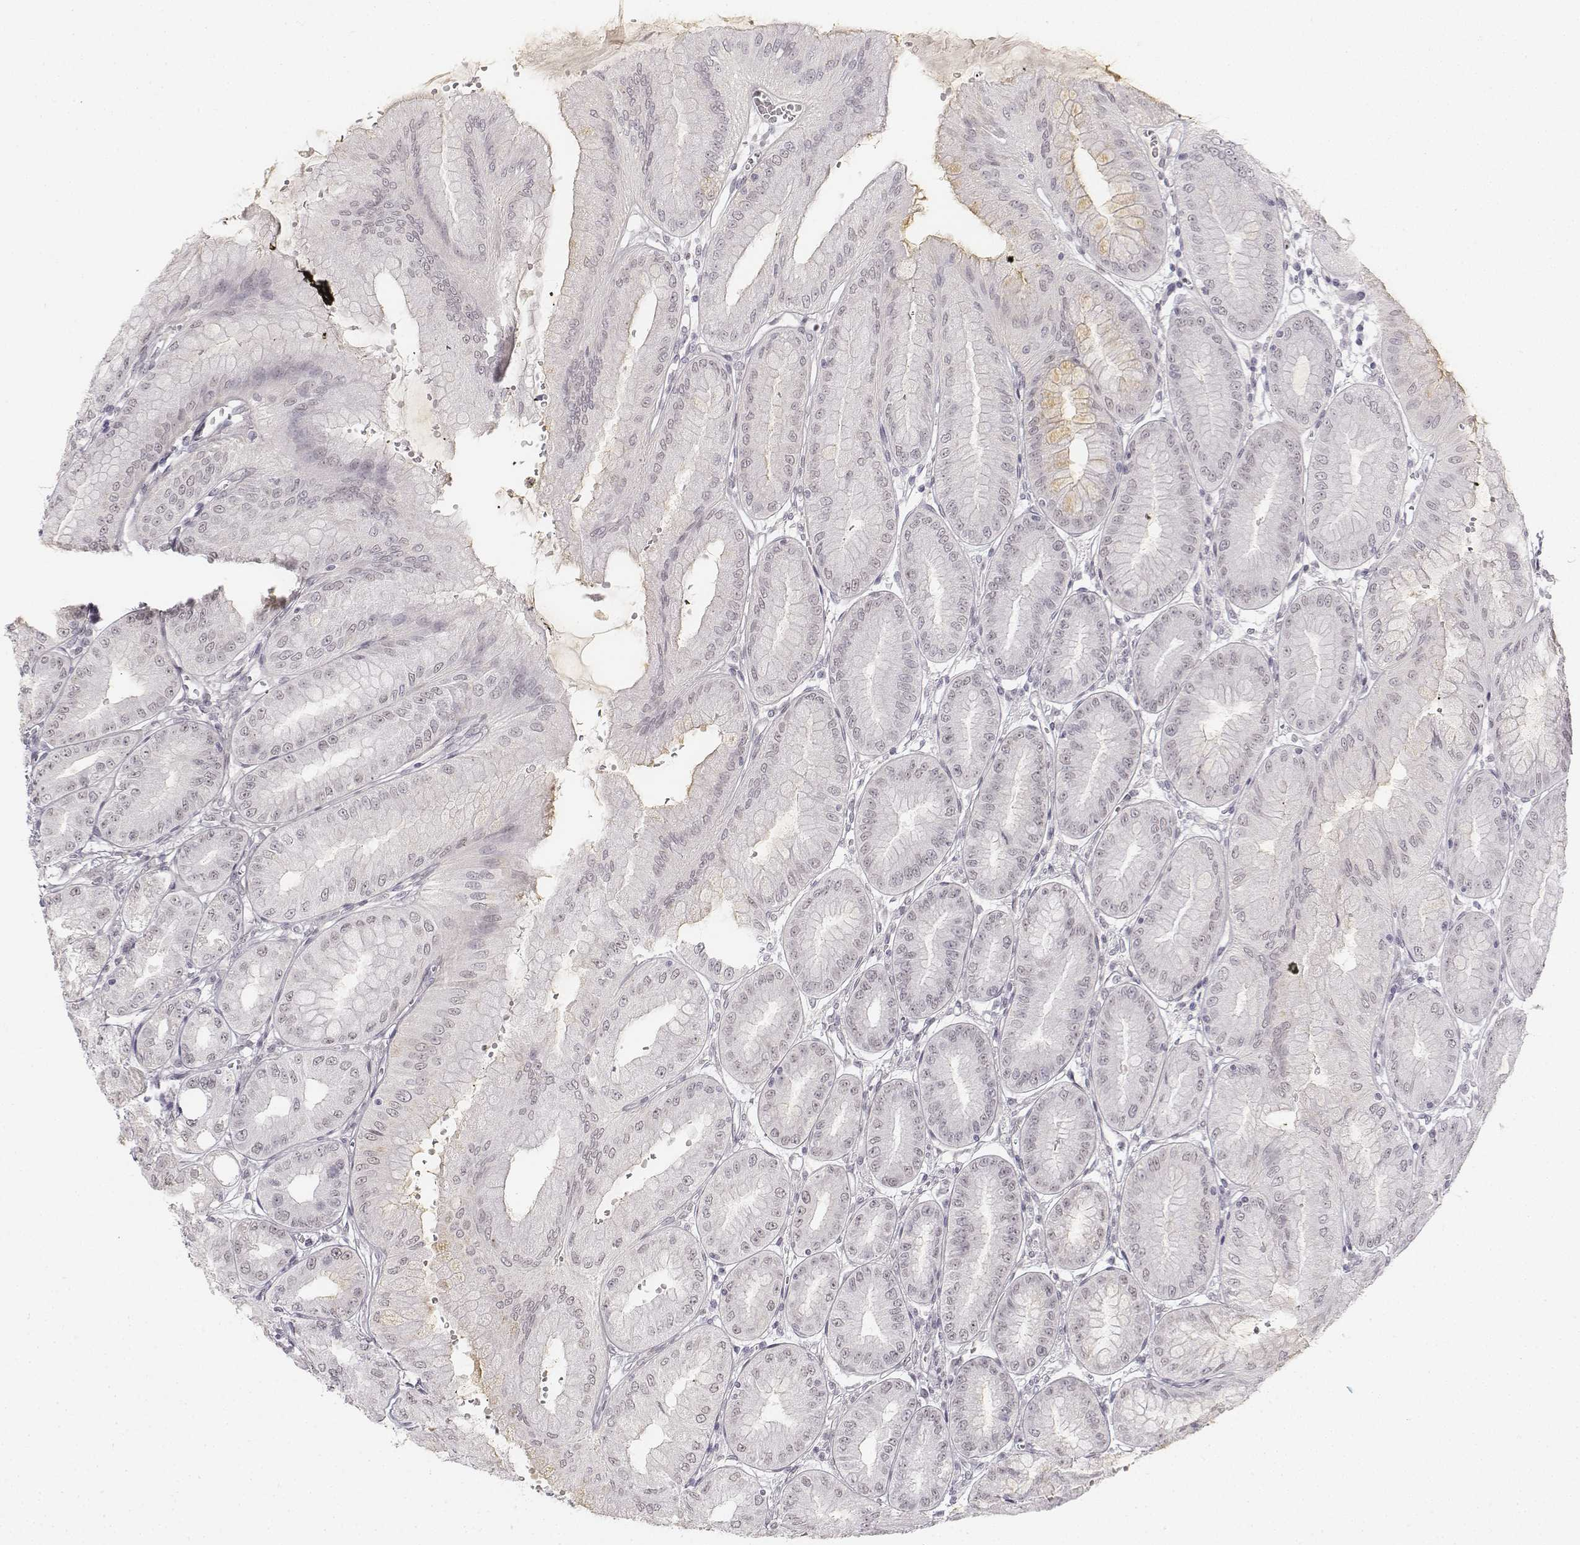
{"staining": {"intensity": "negative", "quantity": "none", "location": "none"}, "tissue": "stomach", "cell_type": "Glandular cells", "image_type": "normal", "snomed": [{"axis": "morphology", "description": "Normal tissue, NOS"}, {"axis": "topography", "description": "Stomach, lower"}], "caption": "Immunohistochemical staining of benign stomach demonstrates no significant staining in glandular cells. The staining is performed using DAB brown chromogen with nuclei counter-stained in using hematoxylin.", "gene": "KRT84", "patient": {"sex": "male", "age": 71}}